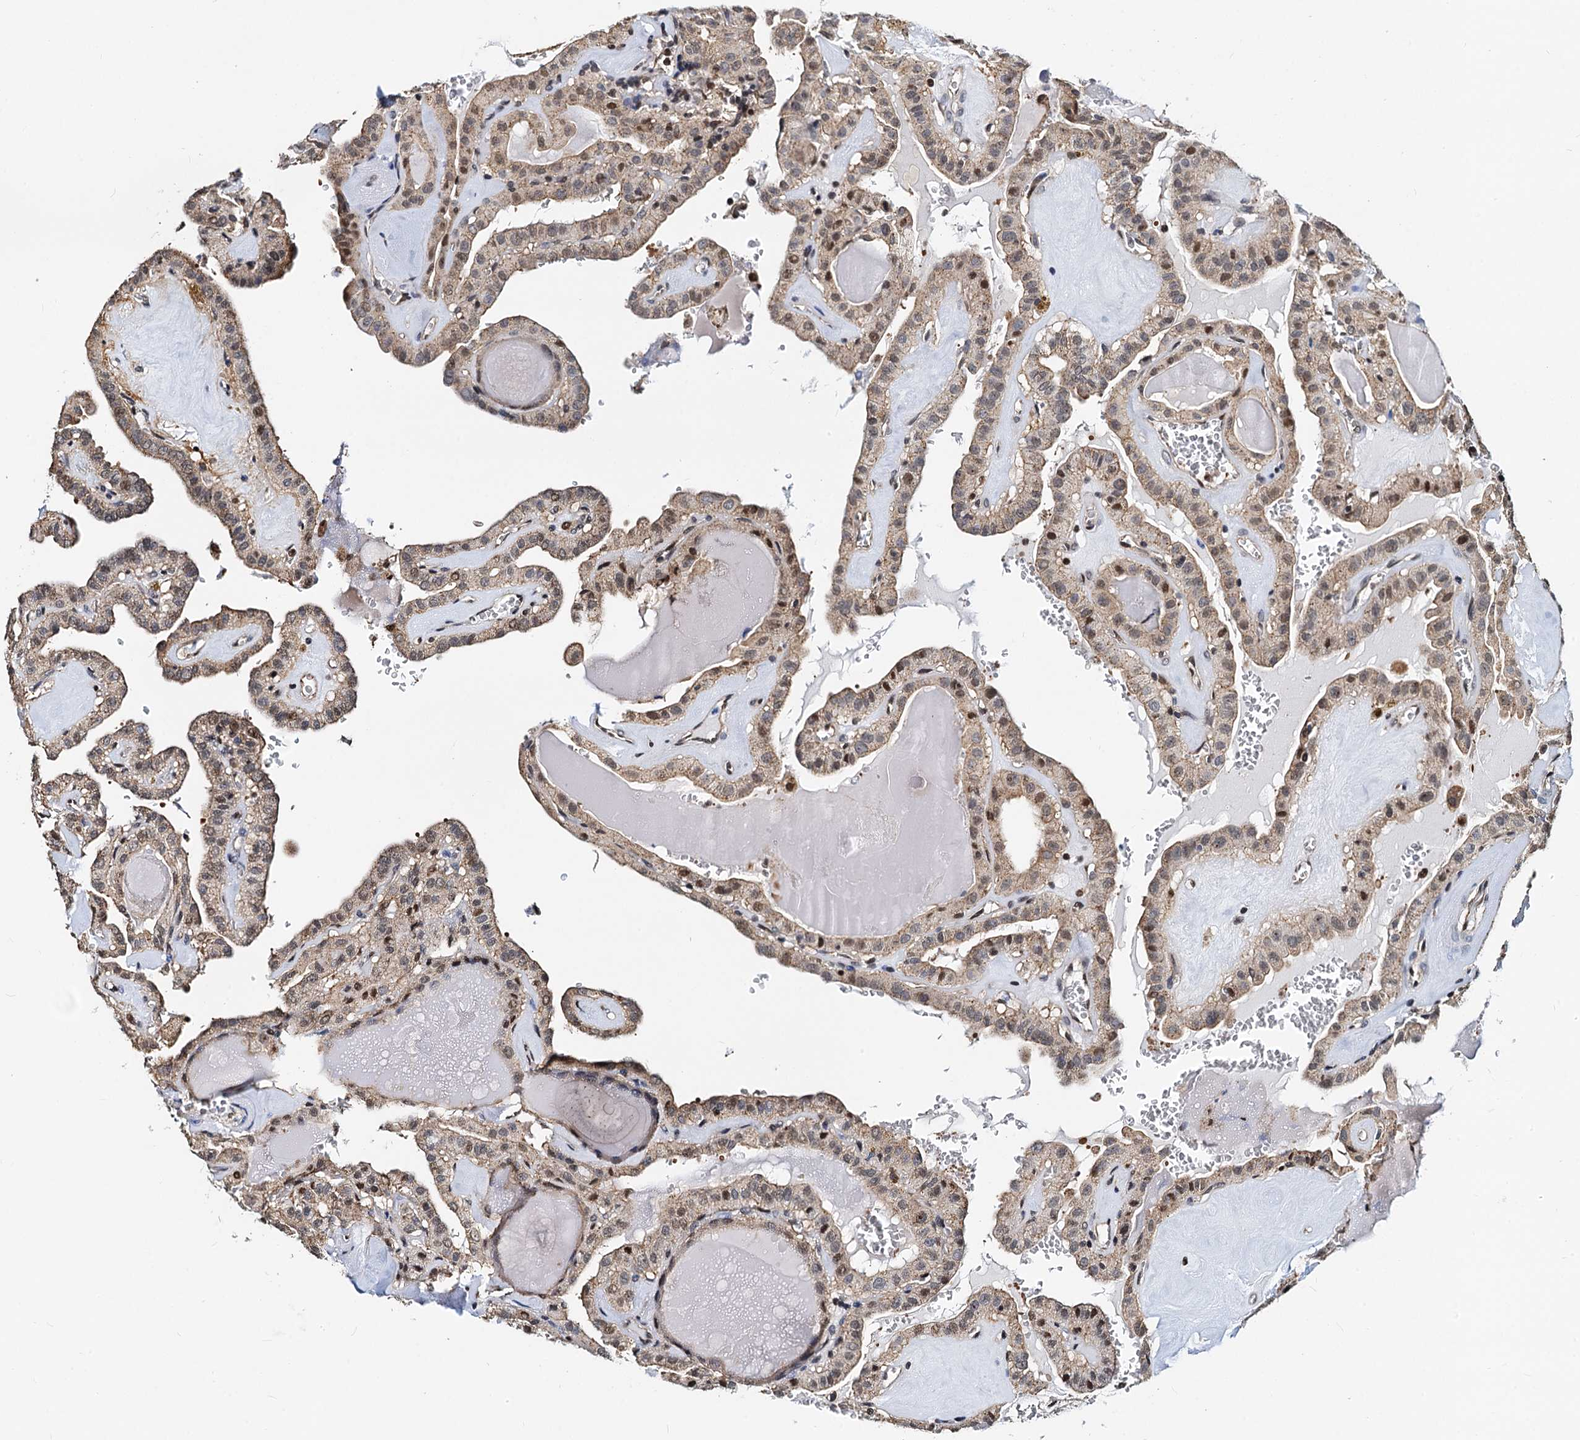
{"staining": {"intensity": "moderate", "quantity": "25%-75%", "location": "cytoplasmic/membranous,nuclear"}, "tissue": "thyroid cancer", "cell_type": "Tumor cells", "image_type": "cancer", "snomed": [{"axis": "morphology", "description": "Papillary adenocarcinoma, NOS"}, {"axis": "topography", "description": "Thyroid gland"}], "caption": "A micrograph of human thyroid cancer stained for a protein displays moderate cytoplasmic/membranous and nuclear brown staining in tumor cells. The staining is performed using DAB (3,3'-diaminobenzidine) brown chromogen to label protein expression. The nuclei are counter-stained blue using hematoxylin.", "gene": "PTGES3", "patient": {"sex": "male", "age": 52}}